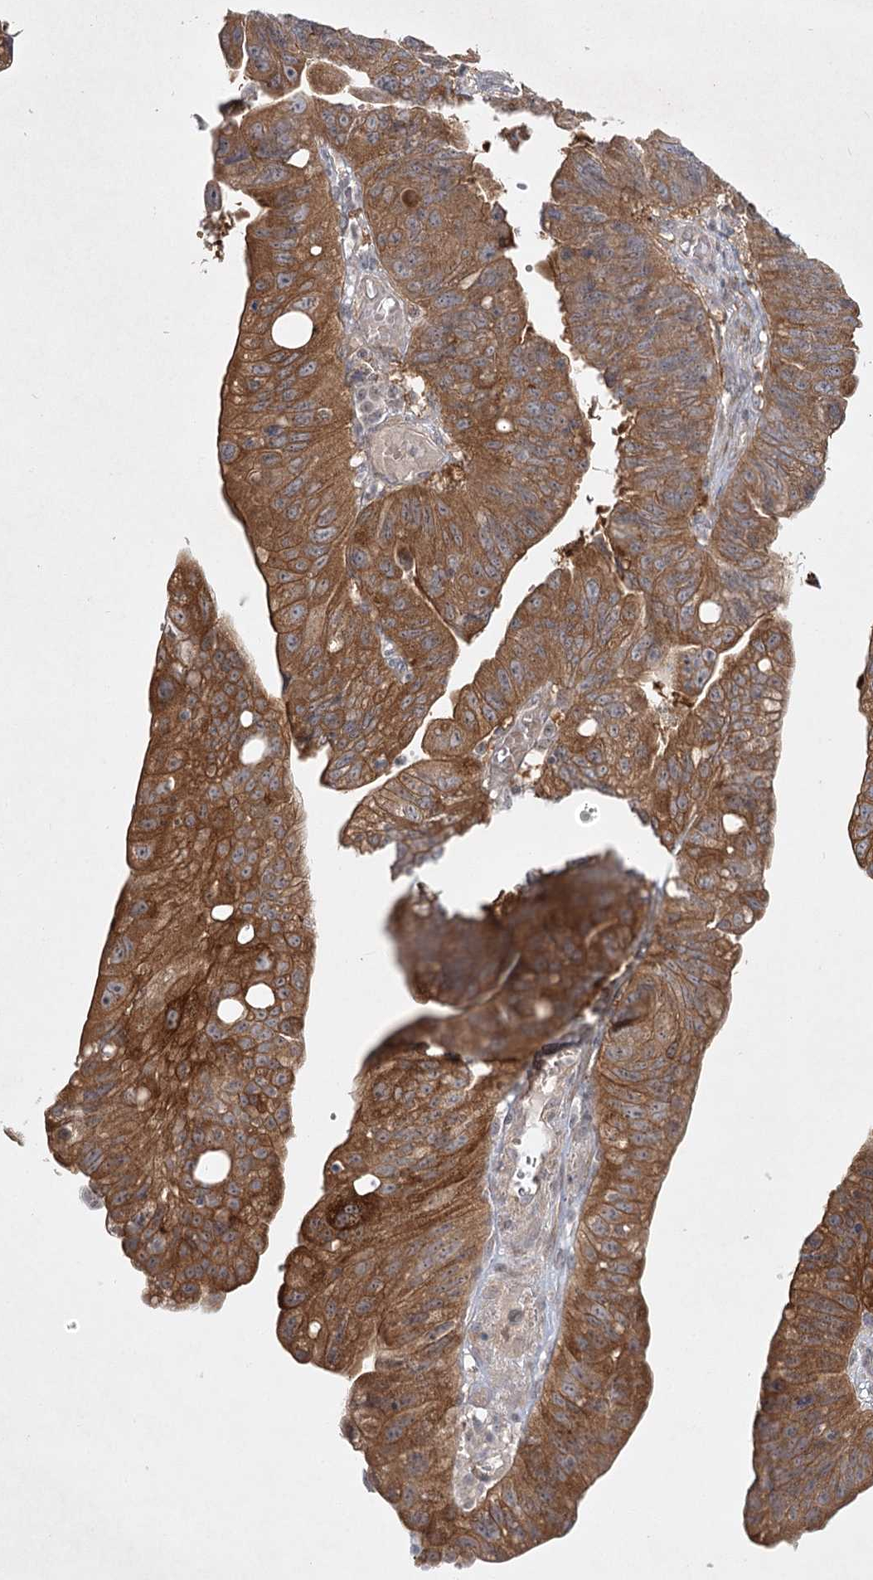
{"staining": {"intensity": "moderate", "quantity": ">75%", "location": "cytoplasmic/membranous"}, "tissue": "stomach cancer", "cell_type": "Tumor cells", "image_type": "cancer", "snomed": [{"axis": "morphology", "description": "Adenocarcinoma, NOS"}, {"axis": "topography", "description": "Stomach"}], "caption": "This micrograph displays immunohistochemistry staining of stomach adenocarcinoma, with medium moderate cytoplasmic/membranous staining in approximately >75% of tumor cells.", "gene": "SH2D3A", "patient": {"sex": "male", "age": 59}}